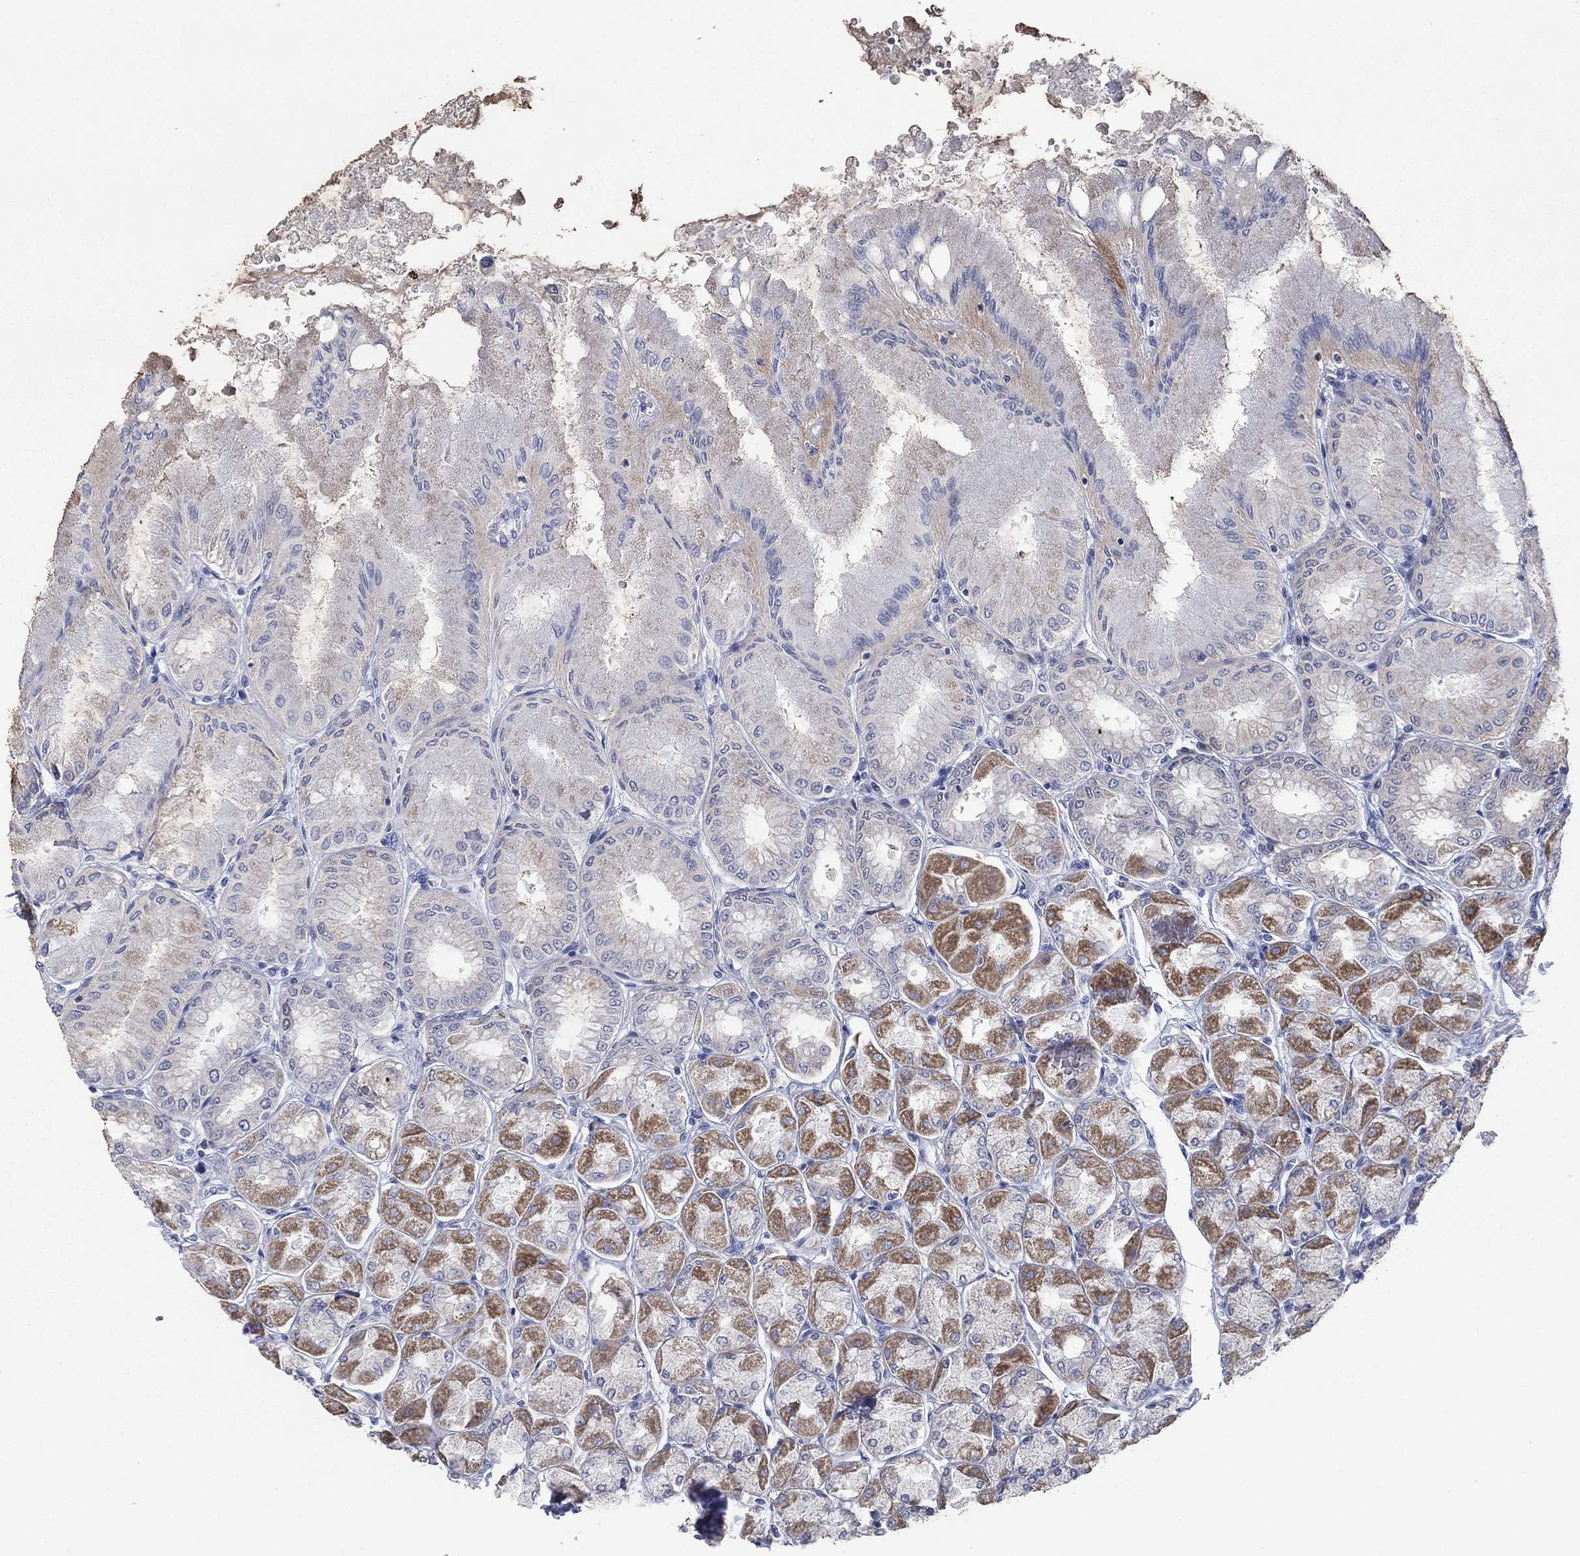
{"staining": {"intensity": "strong", "quantity": "25%-75%", "location": "cytoplasmic/membranous"}, "tissue": "stomach", "cell_type": "Glandular cells", "image_type": "normal", "snomed": [{"axis": "morphology", "description": "Normal tissue, NOS"}, {"axis": "topography", "description": "Stomach, upper"}], "caption": "A histopathology image showing strong cytoplasmic/membranous positivity in approximately 25%-75% of glandular cells in benign stomach, as visualized by brown immunohistochemical staining.", "gene": "SDC1", "patient": {"sex": "male", "age": 60}}